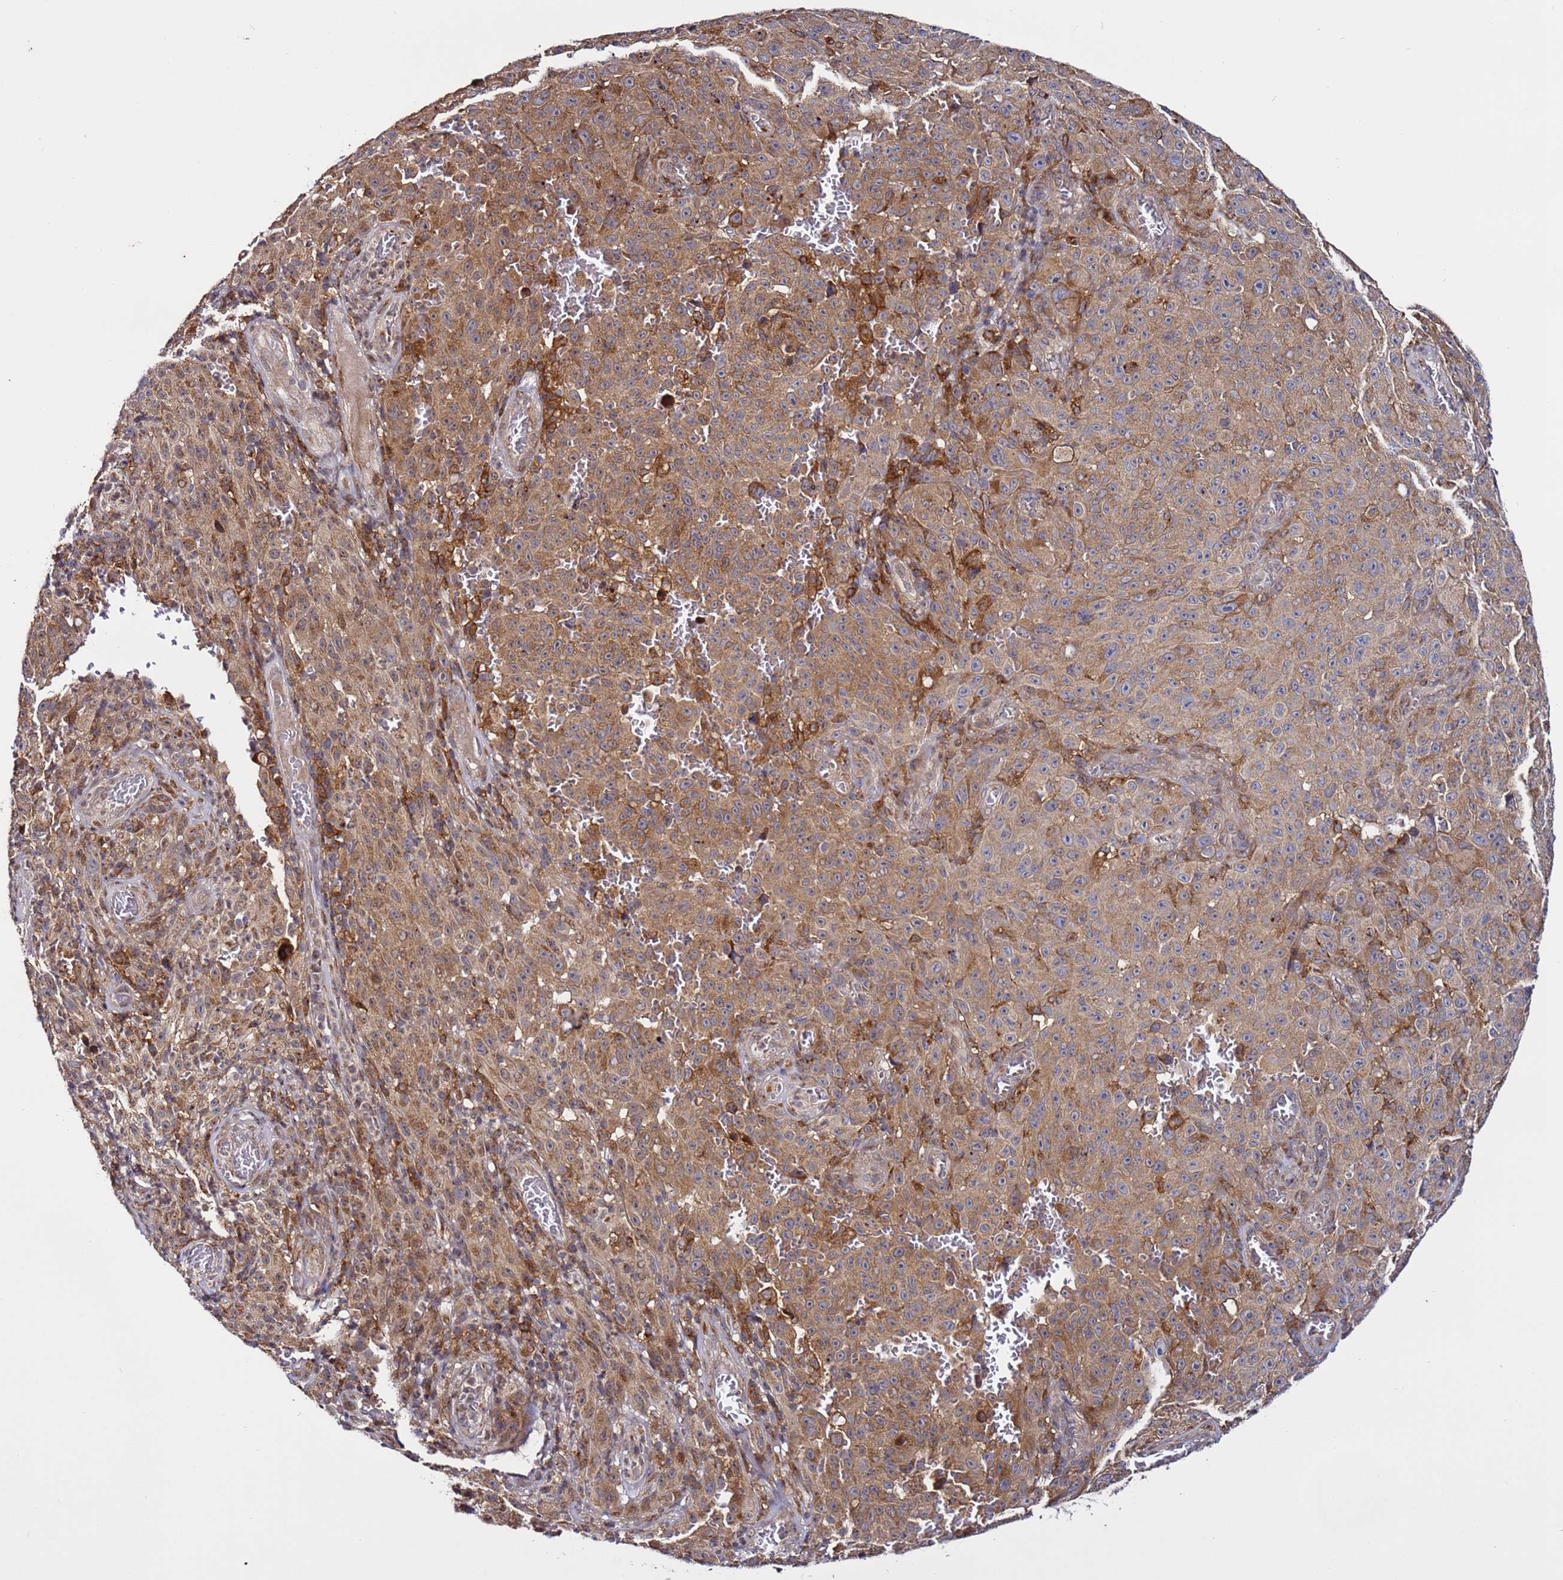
{"staining": {"intensity": "moderate", "quantity": ">75%", "location": "cytoplasmic/membranous"}, "tissue": "melanoma", "cell_type": "Tumor cells", "image_type": "cancer", "snomed": [{"axis": "morphology", "description": "Malignant melanoma, NOS"}, {"axis": "topography", "description": "Skin"}], "caption": "This photomicrograph displays immunohistochemistry staining of melanoma, with medium moderate cytoplasmic/membranous positivity in about >75% of tumor cells.", "gene": "TMEM176B", "patient": {"sex": "female", "age": 82}}